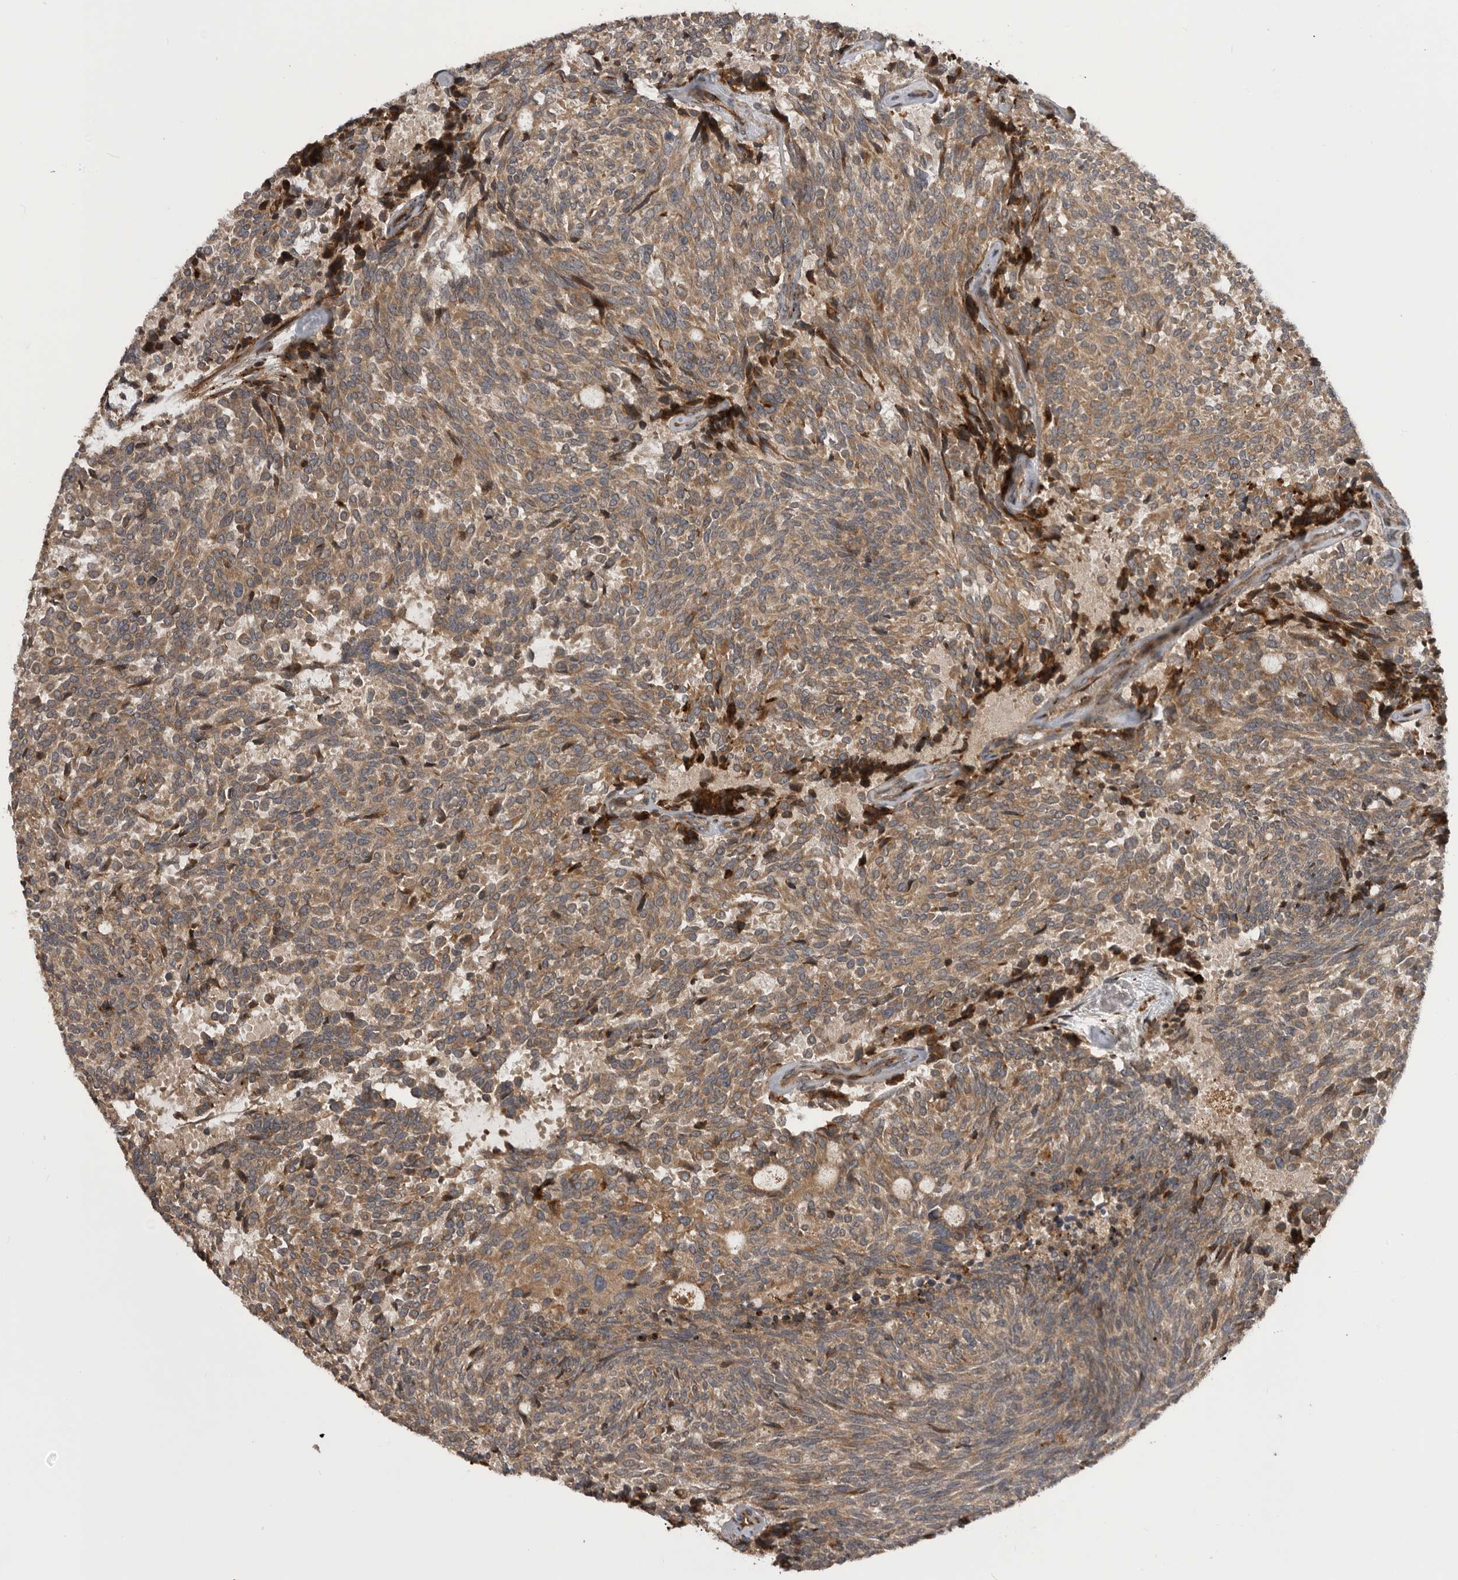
{"staining": {"intensity": "weak", "quantity": ">75%", "location": "cytoplasmic/membranous"}, "tissue": "carcinoid", "cell_type": "Tumor cells", "image_type": "cancer", "snomed": [{"axis": "morphology", "description": "Carcinoid, malignant, NOS"}, {"axis": "topography", "description": "Pancreas"}], "caption": "Protein analysis of carcinoid tissue reveals weak cytoplasmic/membranous staining in approximately >75% of tumor cells.", "gene": "RAB3GAP2", "patient": {"sex": "female", "age": 54}}